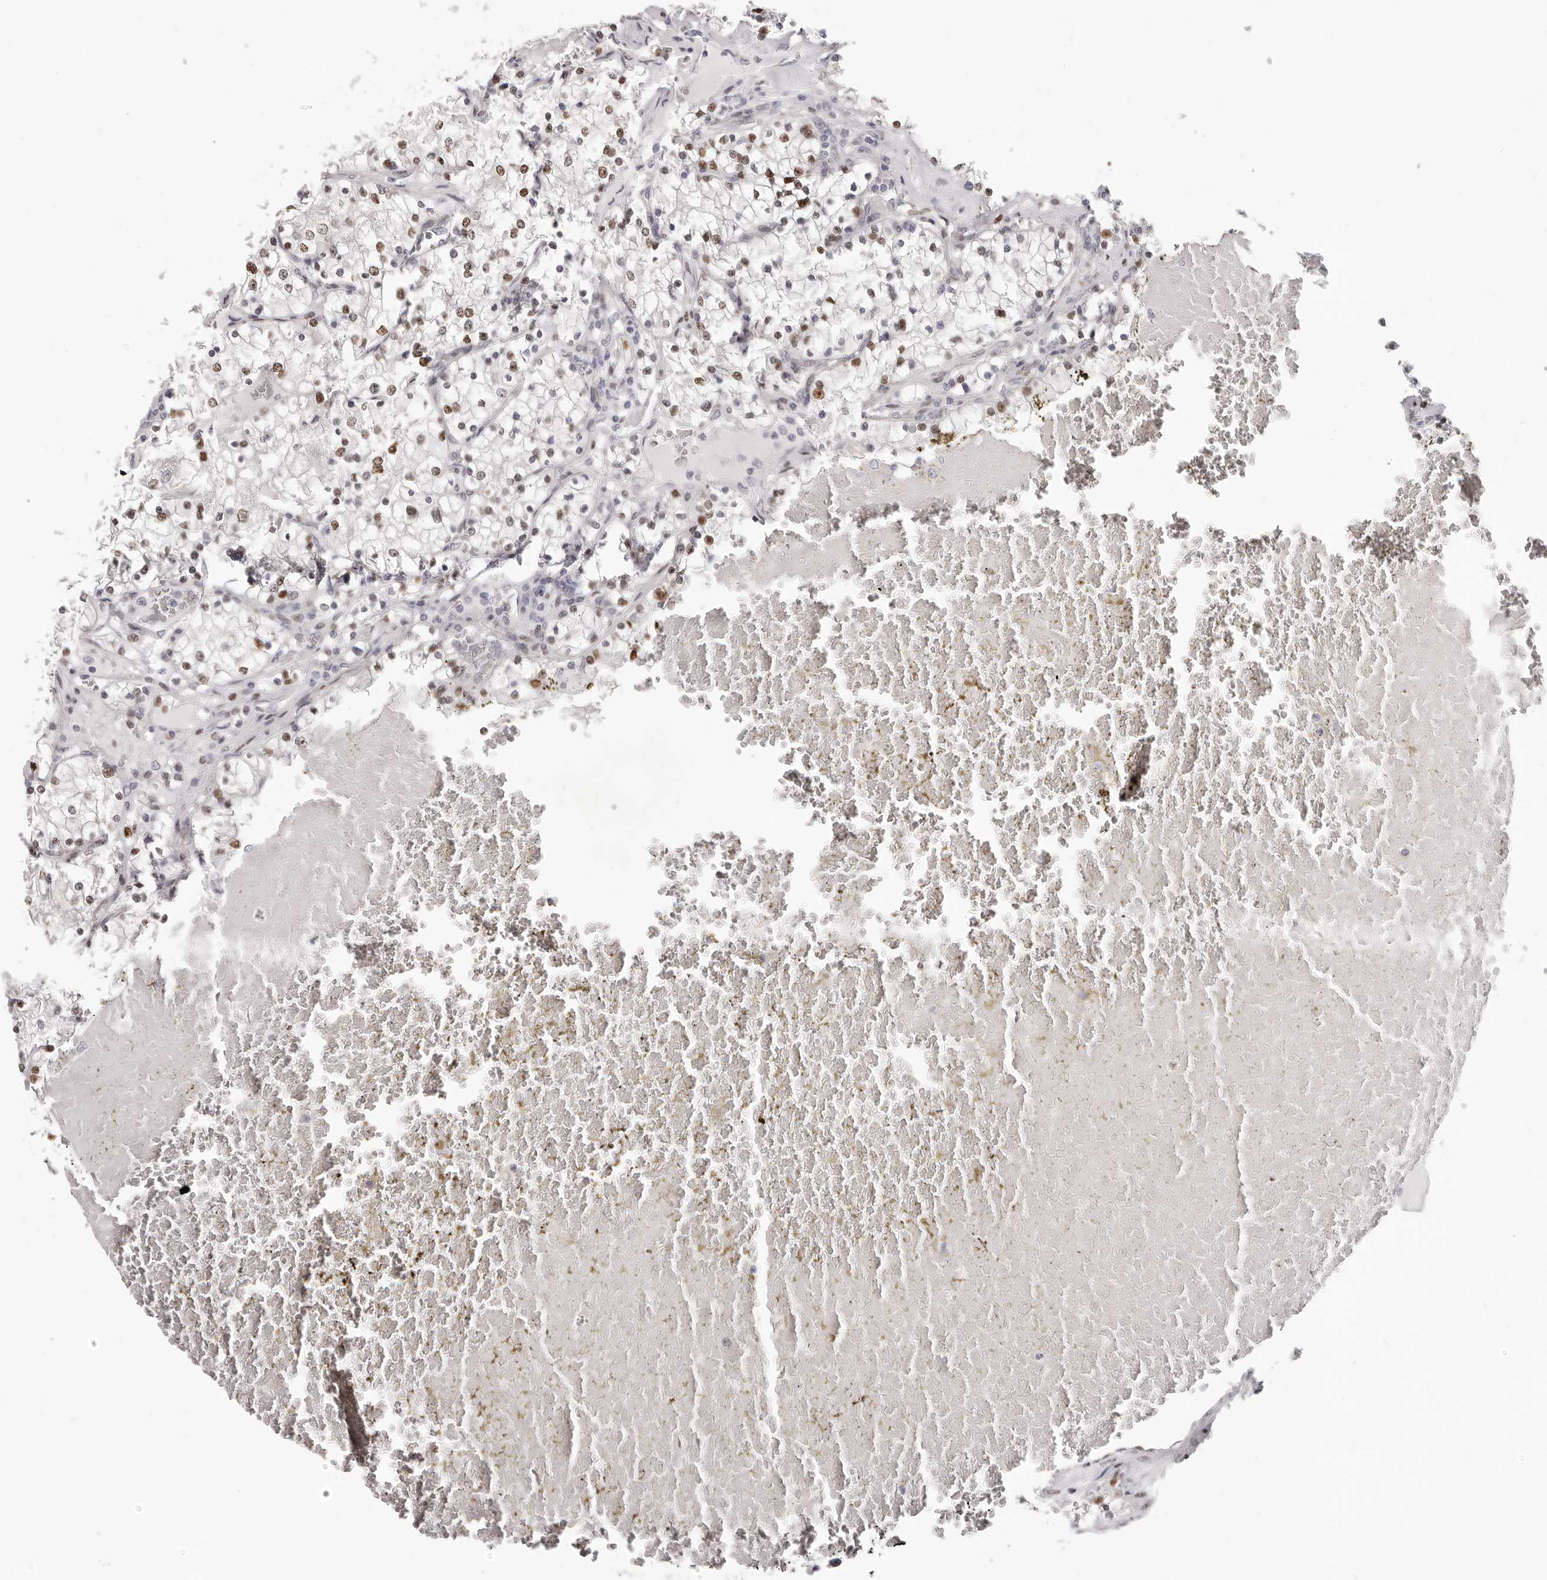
{"staining": {"intensity": "moderate", "quantity": ">75%", "location": "nuclear"}, "tissue": "renal cancer", "cell_type": "Tumor cells", "image_type": "cancer", "snomed": [{"axis": "morphology", "description": "Normal tissue, NOS"}, {"axis": "morphology", "description": "Adenocarcinoma, NOS"}, {"axis": "topography", "description": "Kidney"}], "caption": "Protein expression analysis of renal cancer exhibits moderate nuclear positivity in approximately >75% of tumor cells. The staining is performed using DAB brown chromogen to label protein expression. The nuclei are counter-stained blue using hematoxylin.", "gene": "SRP19", "patient": {"sex": "male", "age": 68}}